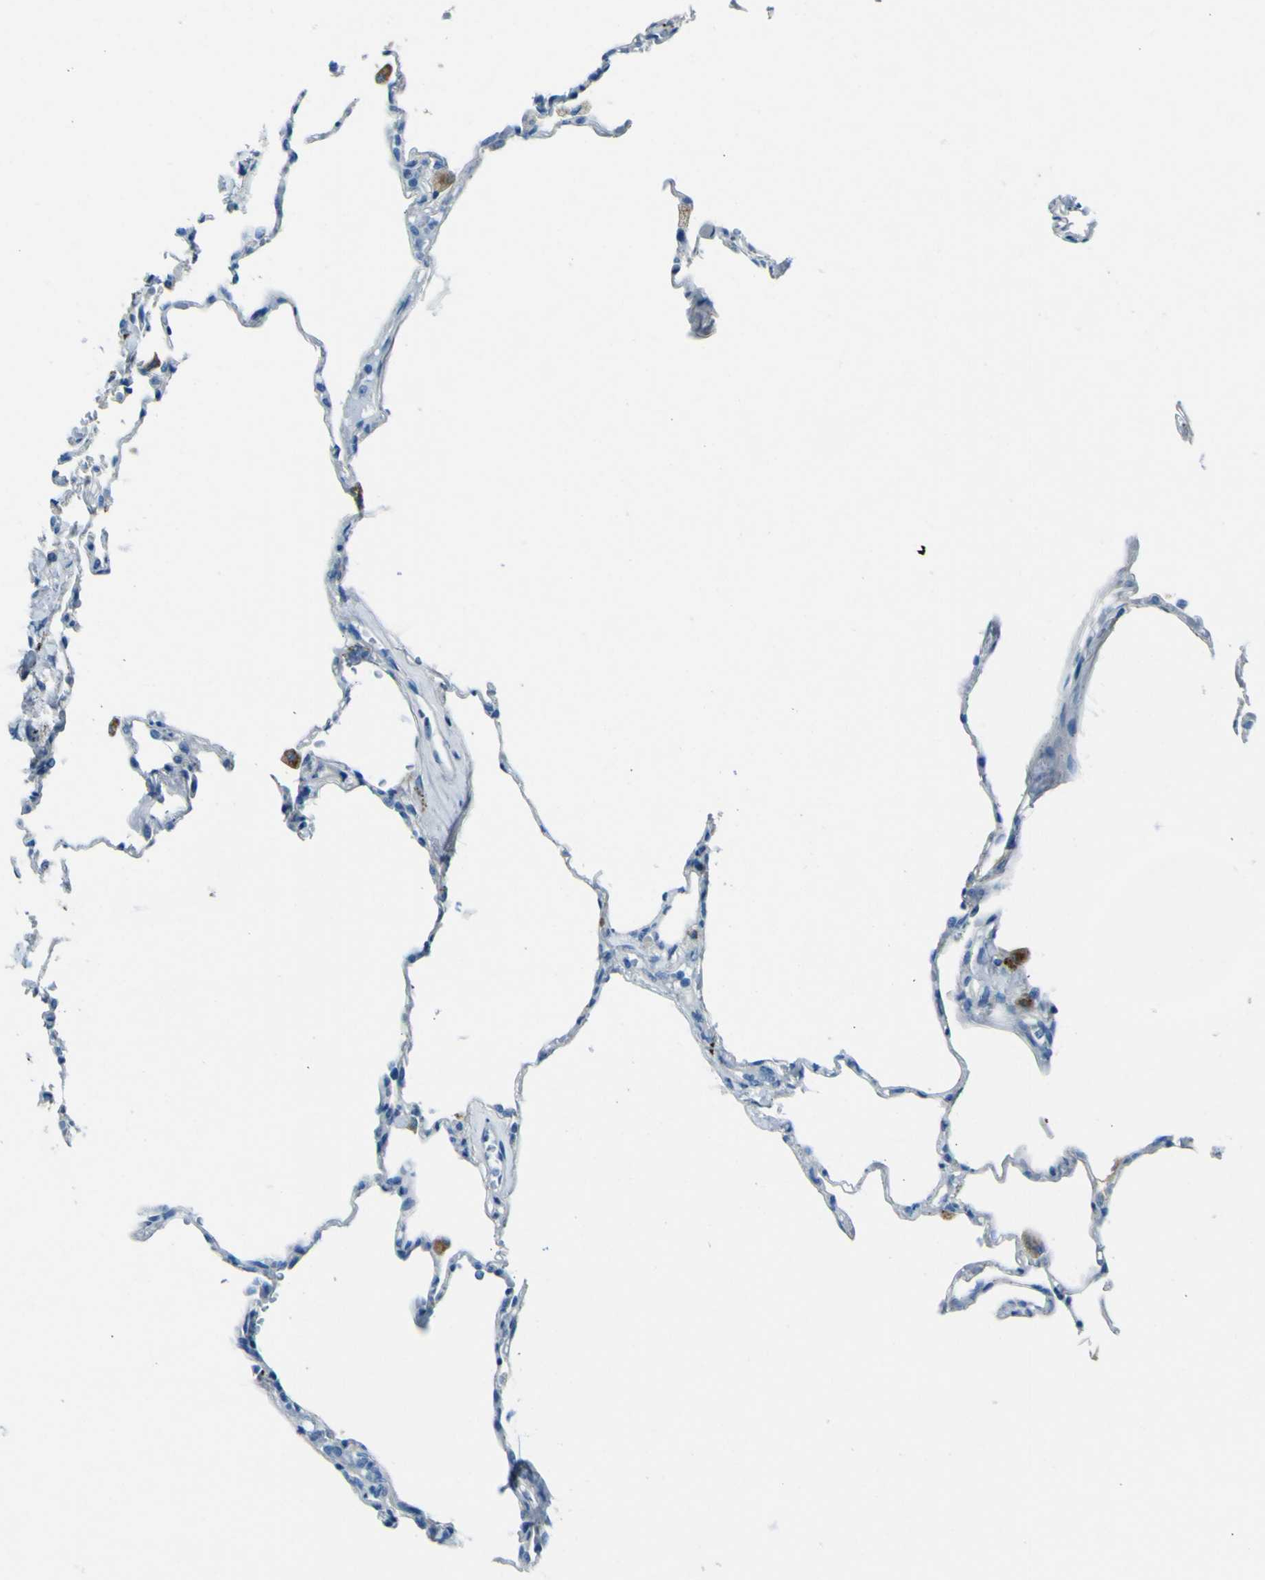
{"staining": {"intensity": "negative", "quantity": "none", "location": "none"}, "tissue": "lung", "cell_type": "Alveolar cells", "image_type": "normal", "snomed": [{"axis": "morphology", "description": "Normal tissue, NOS"}, {"axis": "topography", "description": "Lung"}], "caption": "Immunohistochemical staining of benign human lung reveals no significant positivity in alveolar cells.", "gene": "PDE9A", "patient": {"sex": "male", "age": 59}}